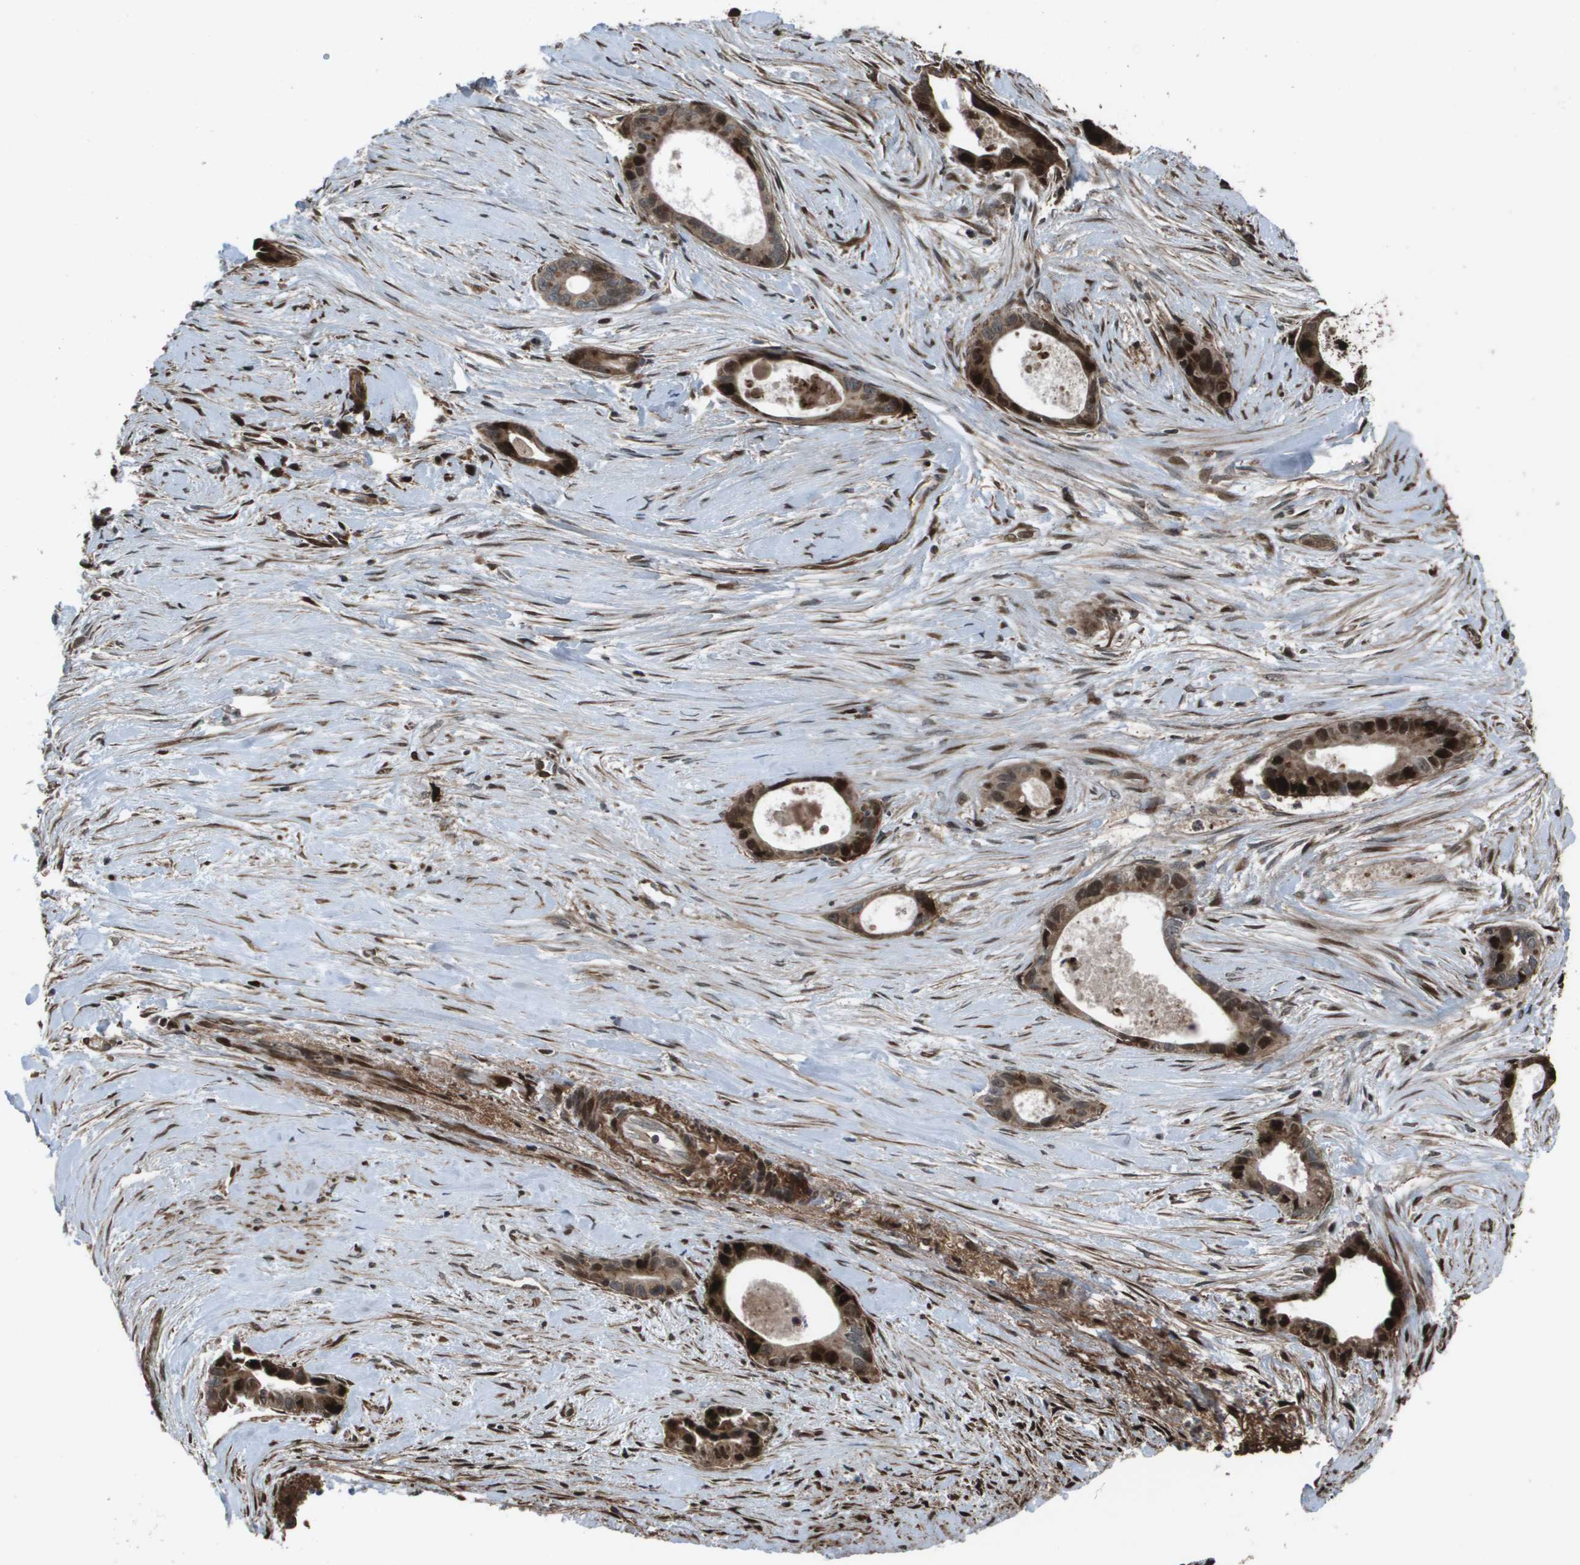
{"staining": {"intensity": "strong", "quantity": "25%-75%", "location": "cytoplasmic/membranous,nuclear"}, "tissue": "liver cancer", "cell_type": "Tumor cells", "image_type": "cancer", "snomed": [{"axis": "morphology", "description": "Cholangiocarcinoma"}, {"axis": "topography", "description": "Liver"}], "caption": "Tumor cells show strong cytoplasmic/membranous and nuclear positivity in approximately 25%-75% of cells in liver cancer.", "gene": "AXIN2", "patient": {"sex": "female", "age": 55}}